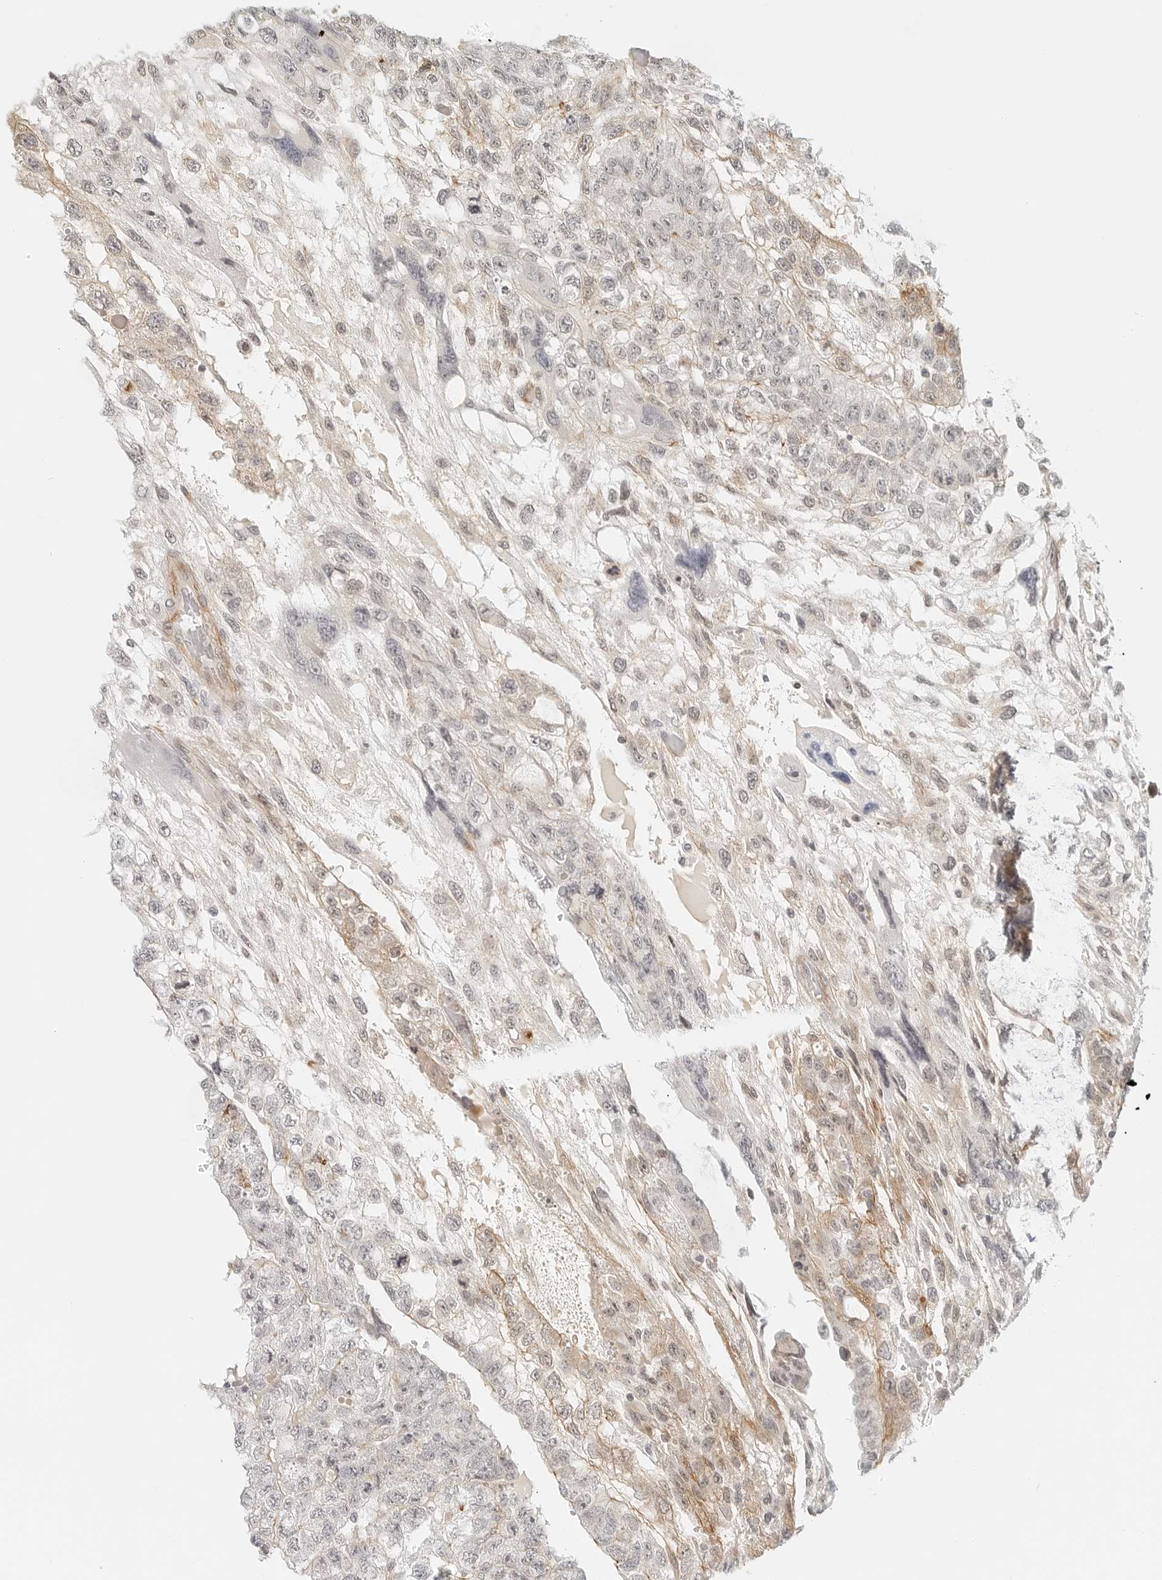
{"staining": {"intensity": "moderate", "quantity": "<25%", "location": "cytoplasmic/membranous"}, "tissue": "testis cancer", "cell_type": "Tumor cells", "image_type": "cancer", "snomed": [{"axis": "morphology", "description": "Carcinoma, Embryonal, NOS"}, {"axis": "topography", "description": "Testis"}], "caption": "Testis embryonal carcinoma stained with immunohistochemistry (IHC) shows moderate cytoplasmic/membranous staining in approximately <25% of tumor cells. The staining is performed using DAB brown chromogen to label protein expression. The nuclei are counter-stained blue using hematoxylin.", "gene": "NEO1", "patient": {"sex": "male", "age": 36}}